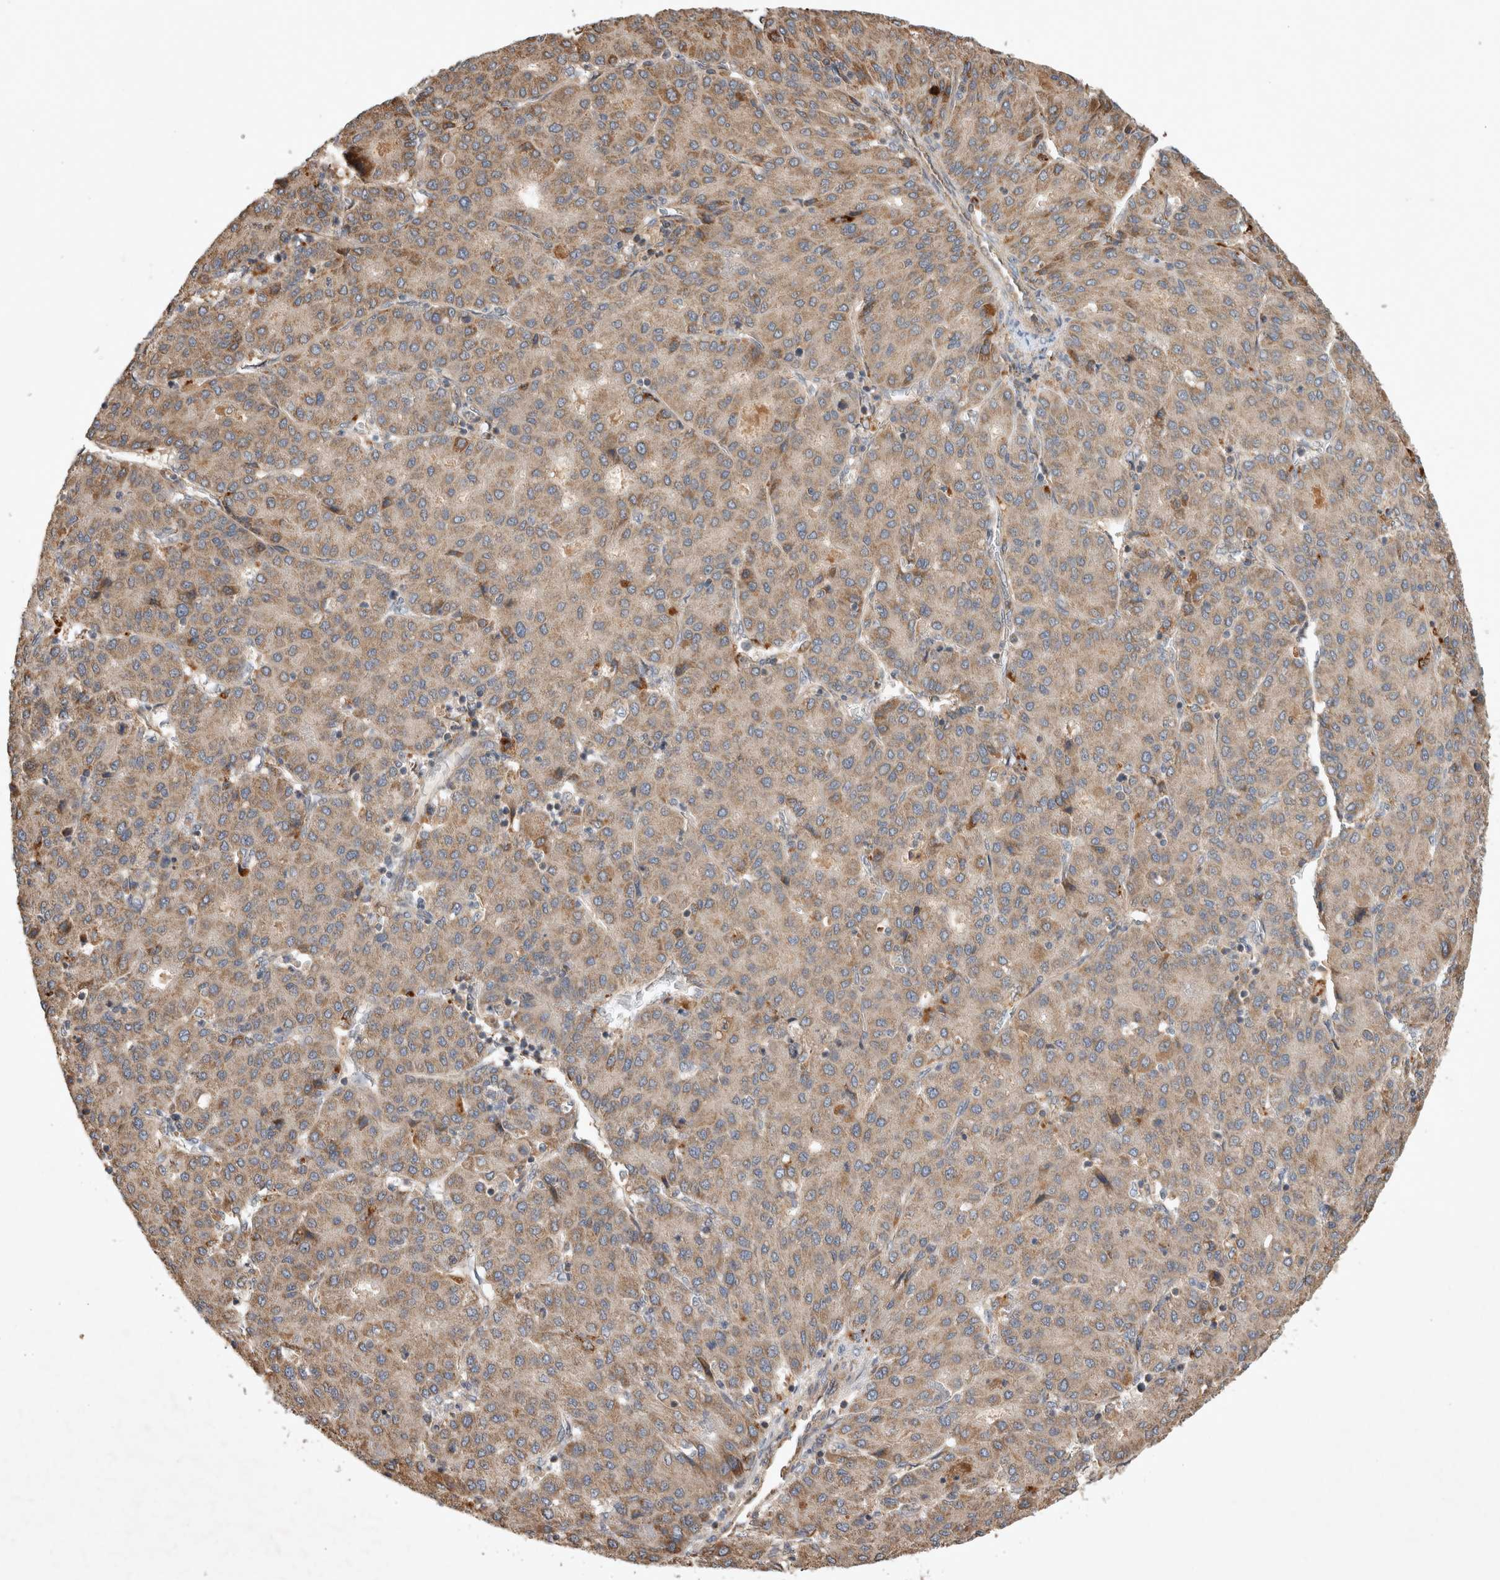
{"staining": {"intensity": "weak", "quantity": ">75%", "location": "cytoplasmic/membranous"}, "tissue": "liver cancer", "cell_type": "Tumor cells", "image_type": "cancer", "snomed": [{"axis": "morphology", "description": "Carcinoma, Hepatocellular, NOS"}, {"axis": "topography", "description": "Liver"}], "caption": "The image demonstrates staining of liver hepatocellular carcinoma, revealing weak cytoplasmic/membranous protein positivity (brown color) within tumor cells. The staining was performed using DAB, with brown indicating positive protein expression. Nuclei are stained blue with hematoxylin.", "gene": "SERAC1", "patient": {"sex": "male", "age": 65}}